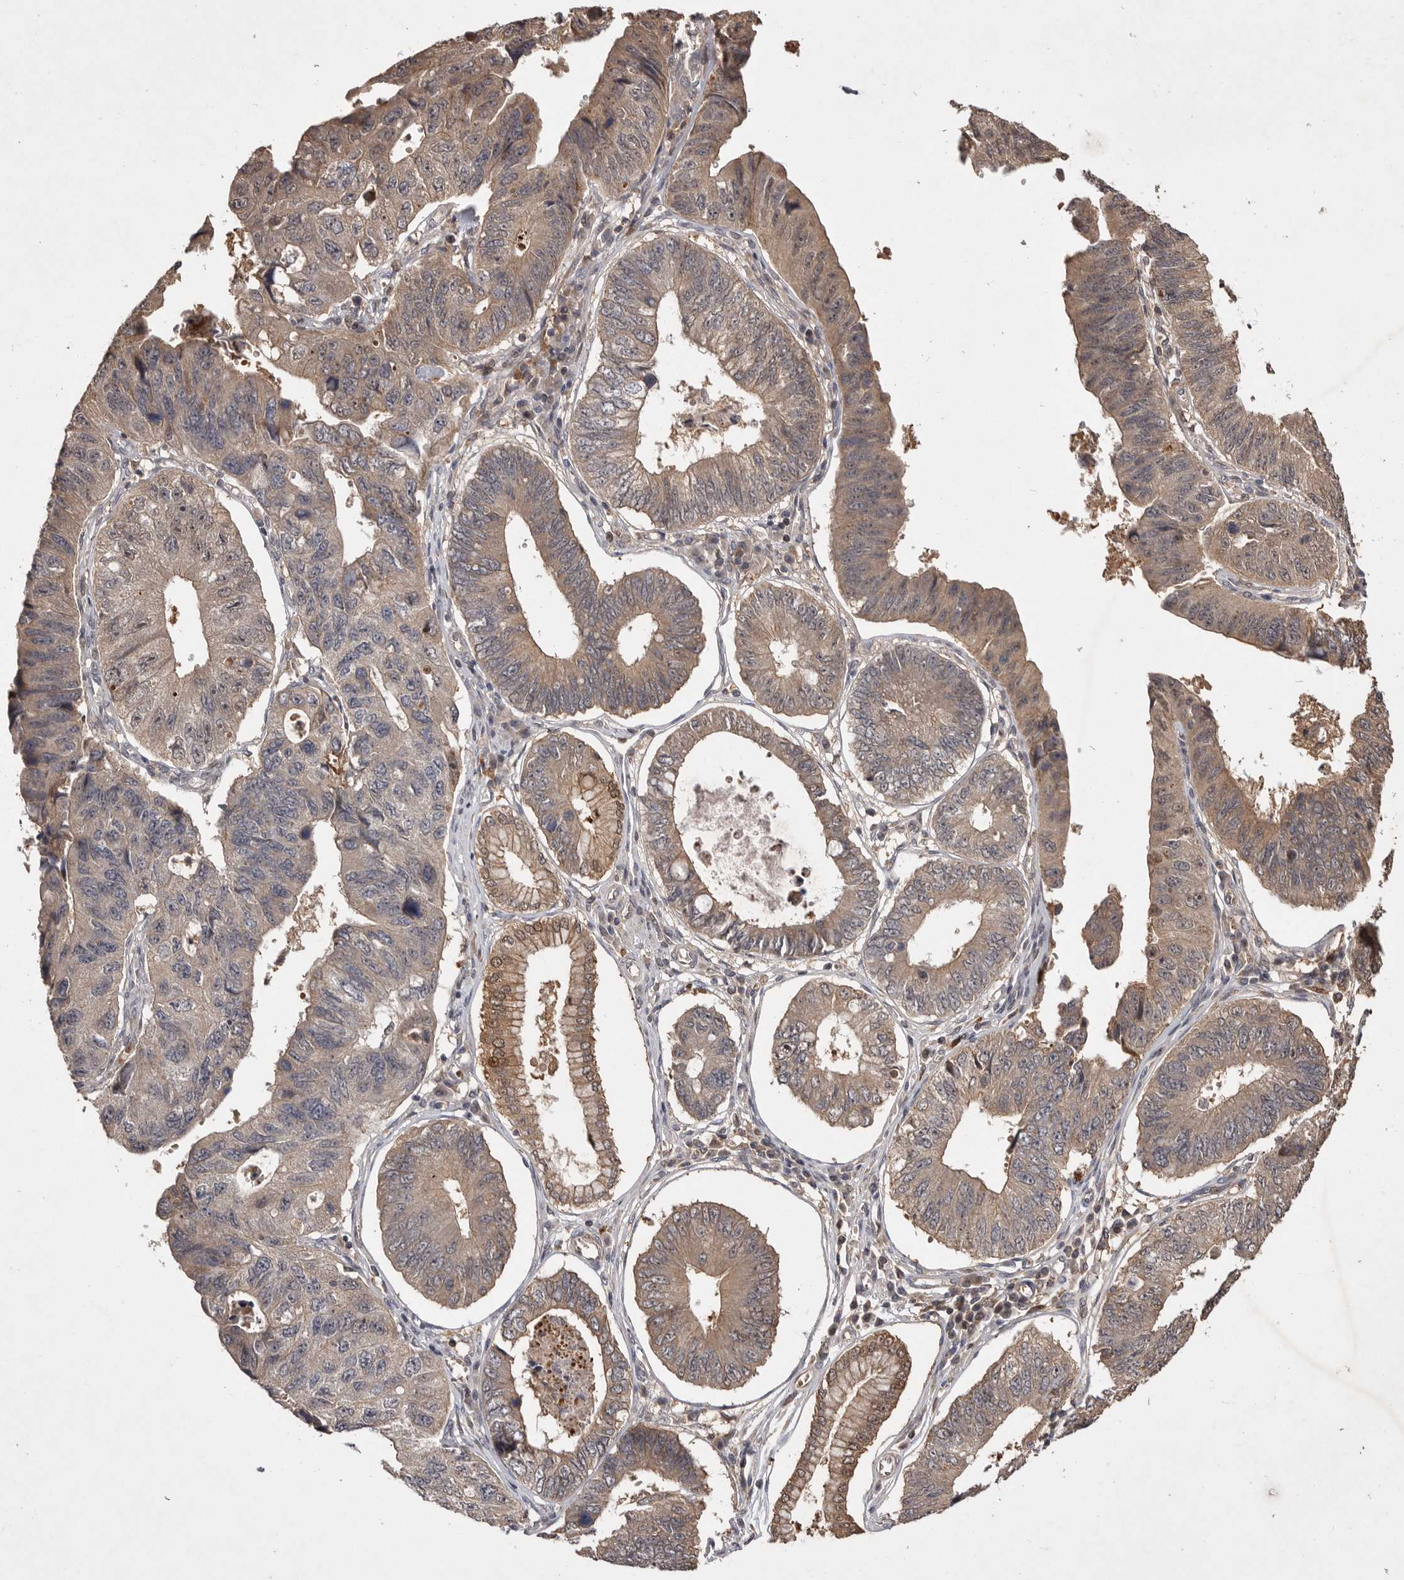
{"staining": {"intensity": "weak", "quantity": ">75%", "location": "cytoplasmic/membranous"}, "tissue": "stomach cancer", "cell_type": "Tumor cells", "image_type": "cancer", "snomed": [{"axis": "morphology", "description": "Adenocarcinoma, NOS"}, {"axis": "topography", "description": "Stomach"}], "caption": "Adenocarcinoma (stomach) stained with a protein marker displays weak staining in tumor cells.", "gene": "VN1R4", "patient": {"sex": "male", "age": 59}}